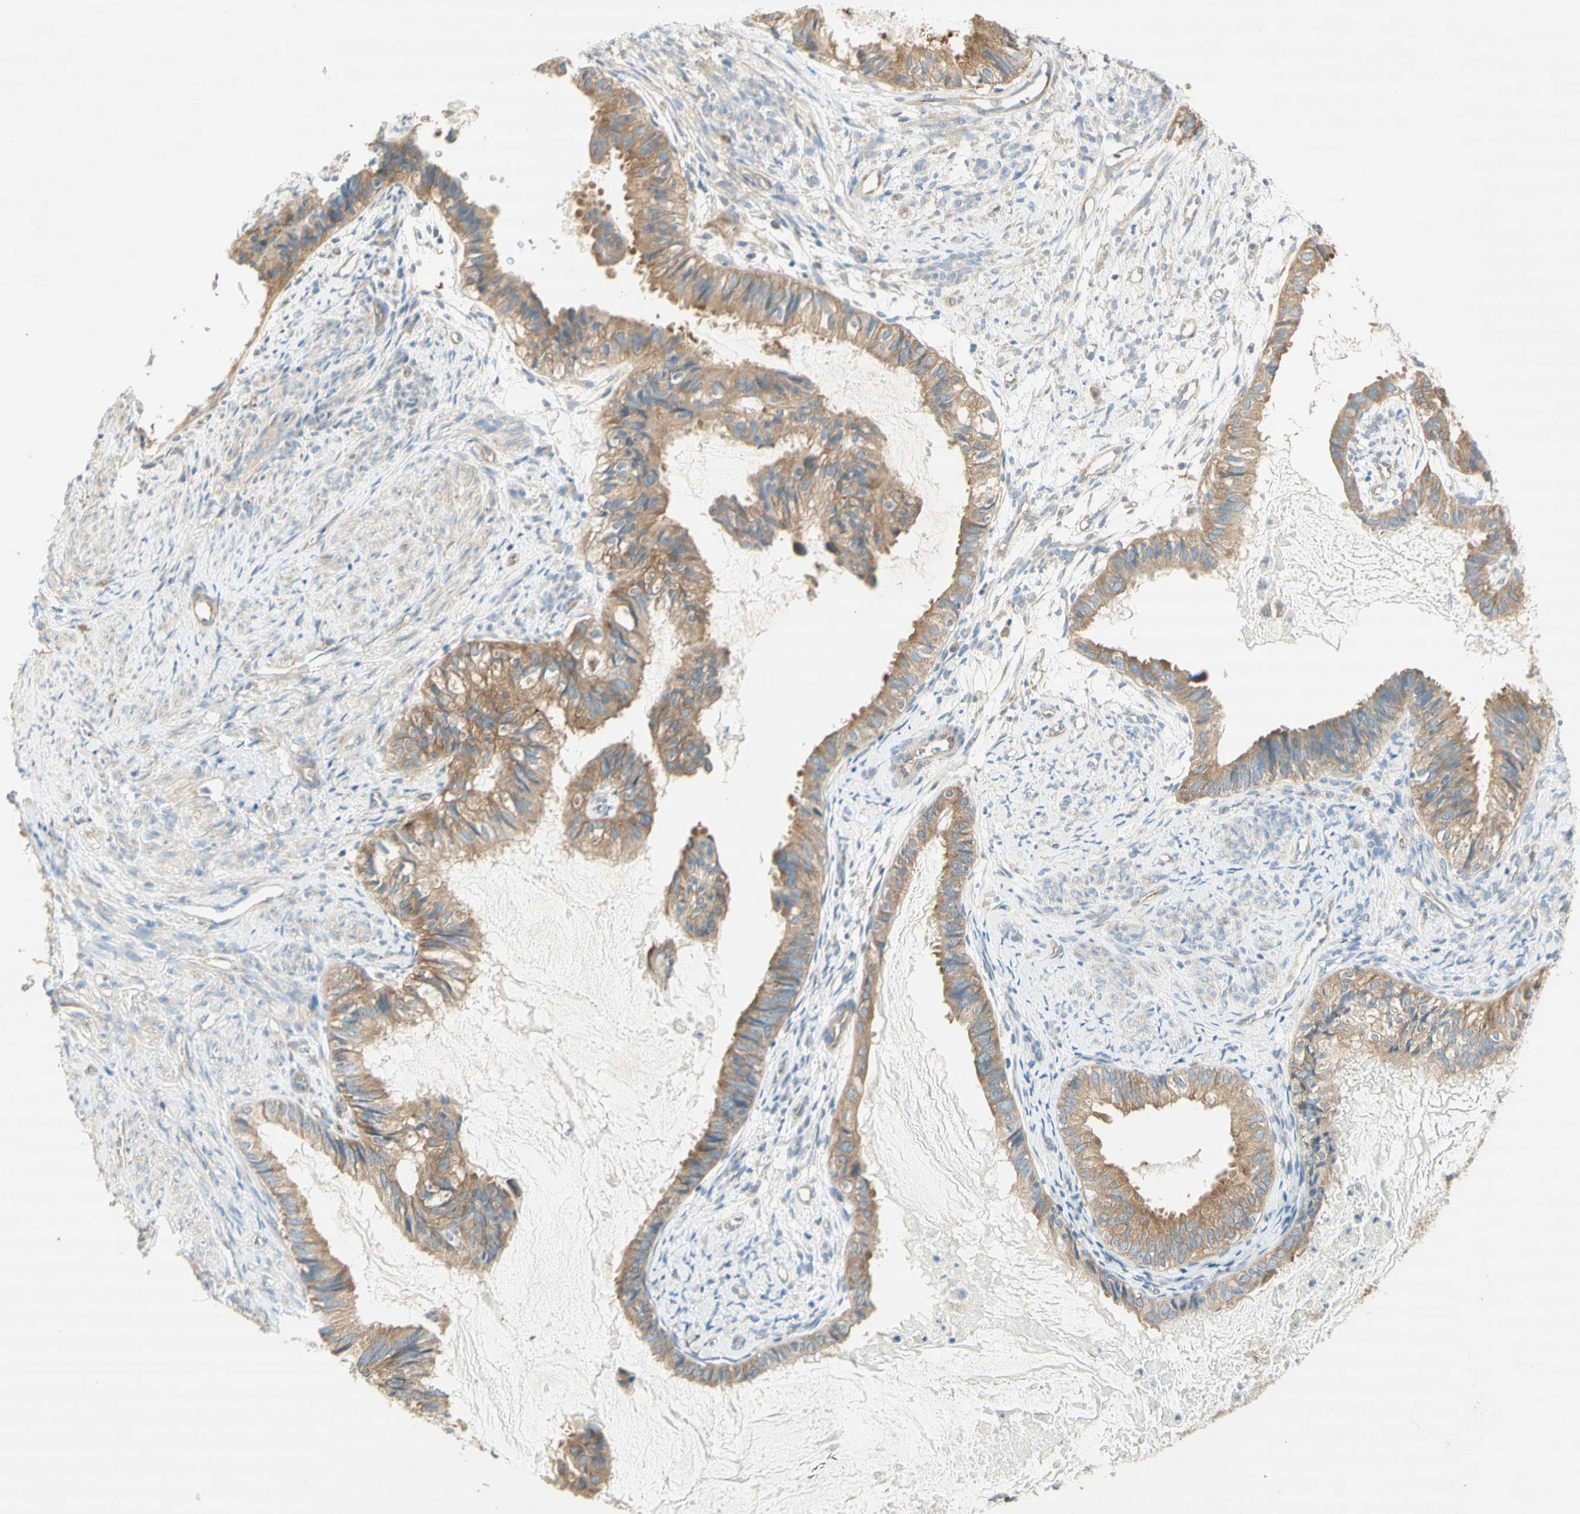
{"staining": {"intensity": "moderate", "quantity": ">75%", "location": "cytoplasmic/membranous"}, "tissue": "cervical cancer", "cell_type": "Tumor cells", "image_type": "cancer", "snomed": [{"axis": "morphology", "description": "Normal tissue, NOS"}, {"axis": "morphology", "description": "Adenocarcinoma, NOS"}, {"axis": "topography", "description": "Cervix"}, {"axis": "topography", "description": "Endometrium"}], "caption": "Immunohistochemistry histopathology image of neoplastic tissue: human adenocarcinoma (cervical) stained using IHC displays medium levels of moderate protein expression localized specifically in the cytoplasmic/membranous of tumor cells, appearing as a cytoplasmic/membranous brown color.", "gene": "DYNC1H1", "patient": {"sex": "female", "age": 86}}